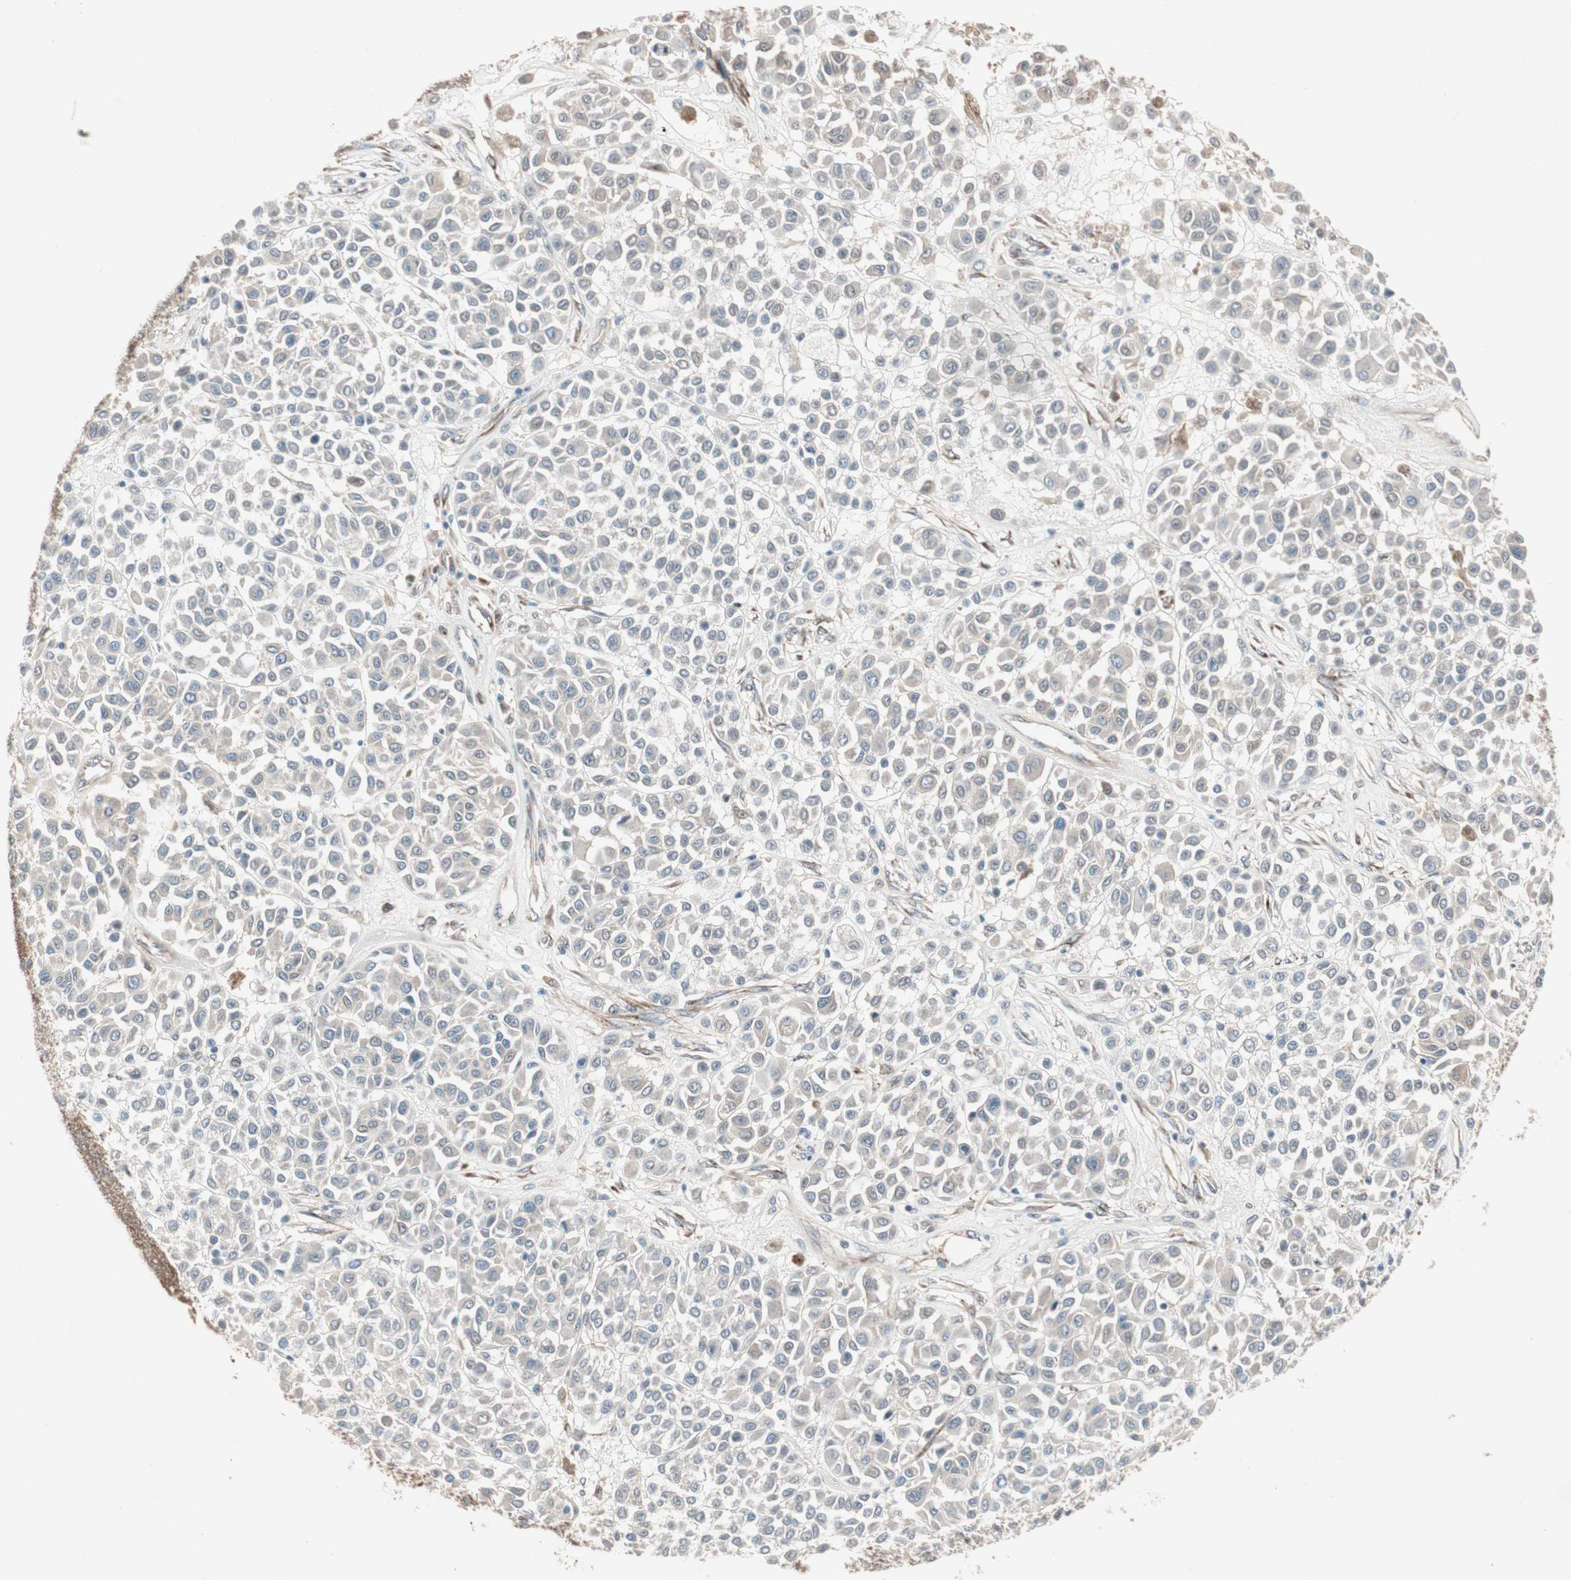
{"staining": {"intensity": "negative", "quantity": "none", "location": "none"}, "tissue": "melanoma", "cell_type": "Tumor cells", "image_type": "cancer", "snomed": [{"axis": "morphology", "description": "Malignant melanoma, Metastatic site"}, {"axis": "topography", "description": "Soft tissue"}], "caption": "IHC of human melanoma demonstrates no staining in tumor cells.", "gene": "SDSL", "patient": {"sex": "male", "age": 41}}